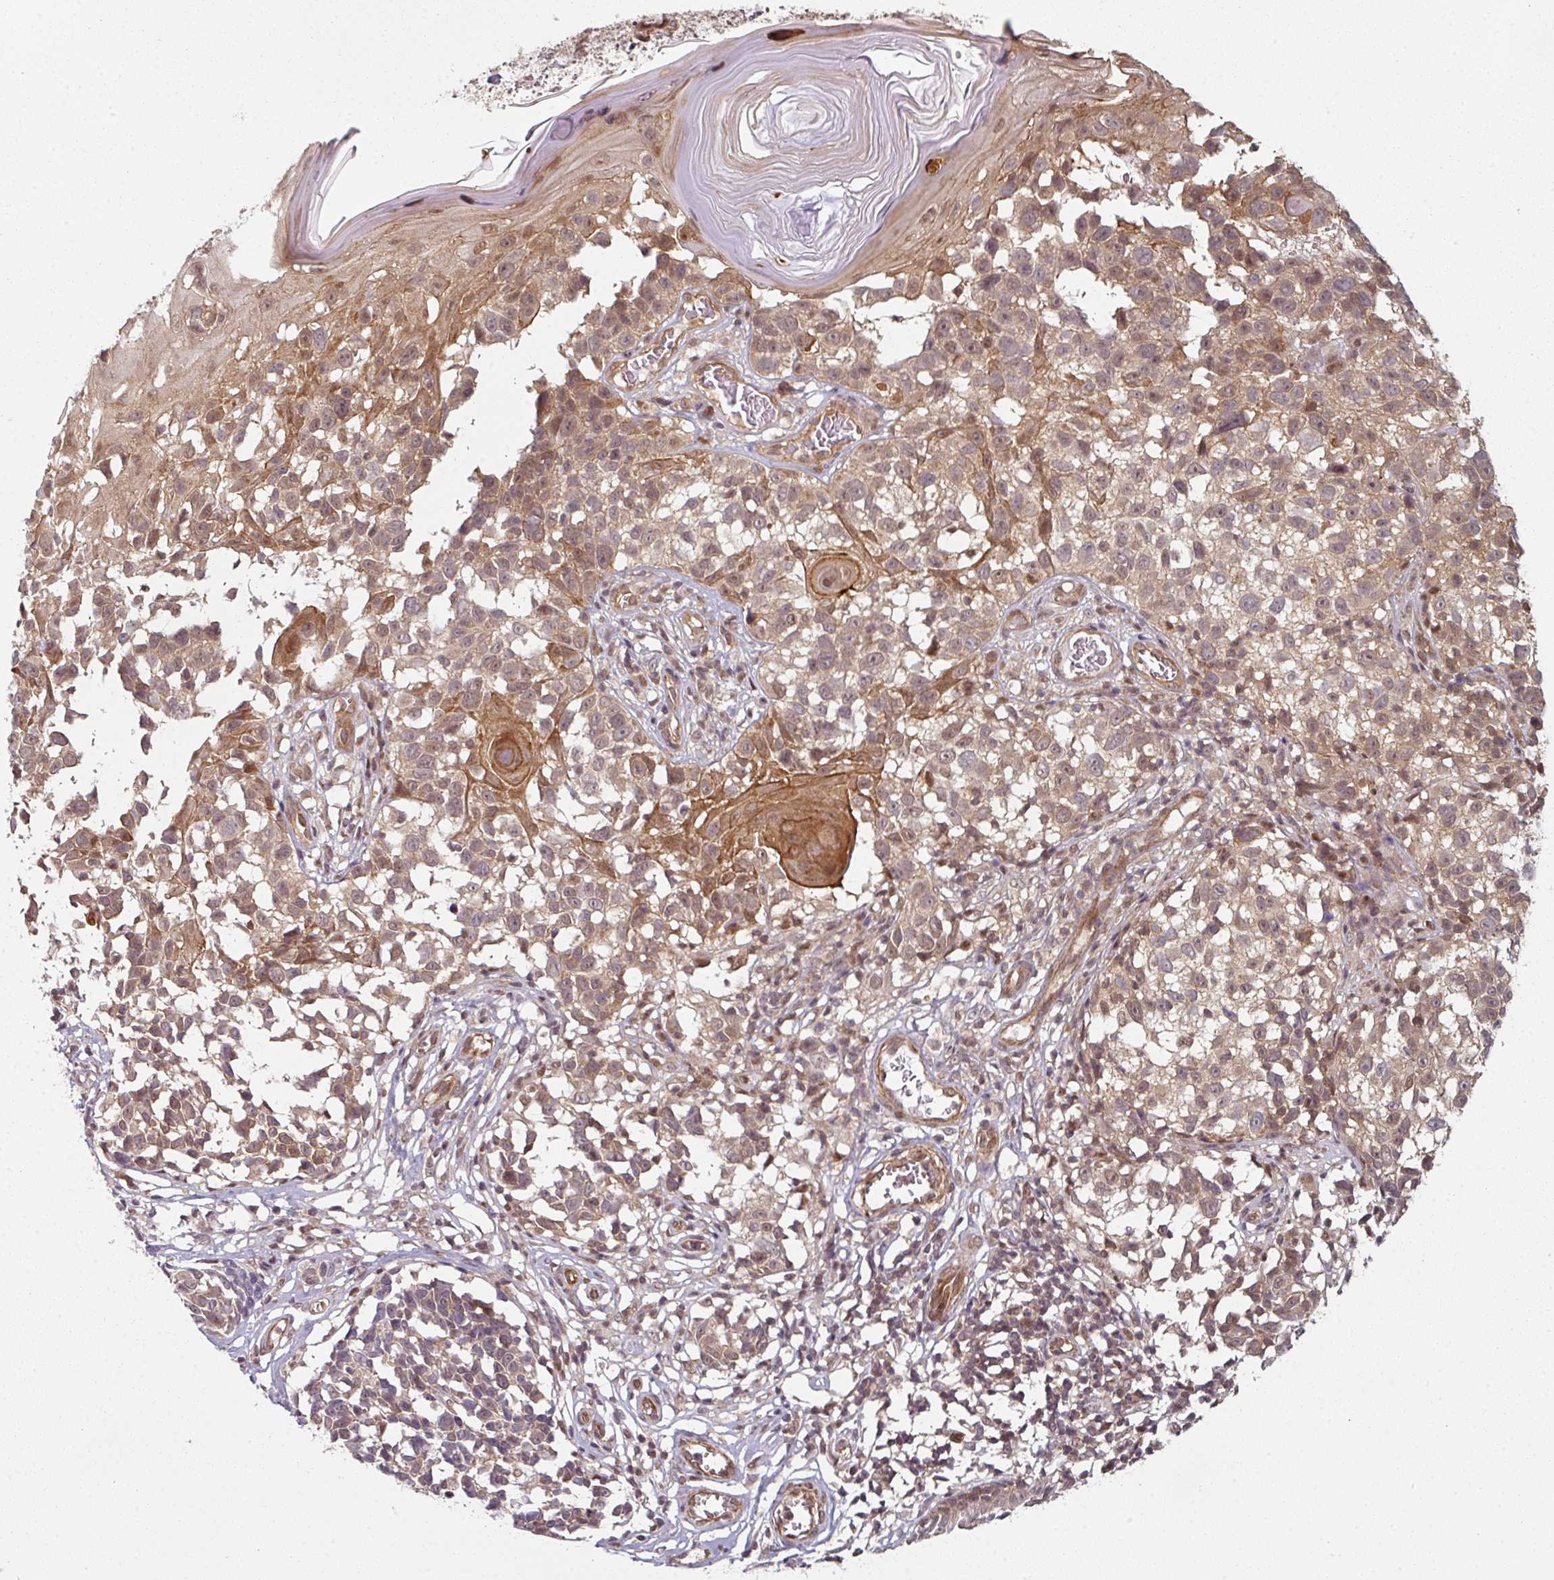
{"staining": {"intensity": "moderate", "quantity": "25%-75%", "location": "cytoplasmic/membranous,nuclear"}, "tissue": "melanoma", "cell_type": "Tumor cells", "image_type": "cancer", "snomed": [{"axis": "morphology", "description": "Malignant melanoma, NOS"}, {"axis": "topography", "description": "Skin"}], "caption": "Immunohistochemistry (IHC) of human malignant melanoma reveals medium levels of moderate cytoplasmic/membranous and nuclear positivity in about 25%-75% of tumor cells.", "gene": "PSME3IP1", "patient": {"sex": "male", "age": 73}}